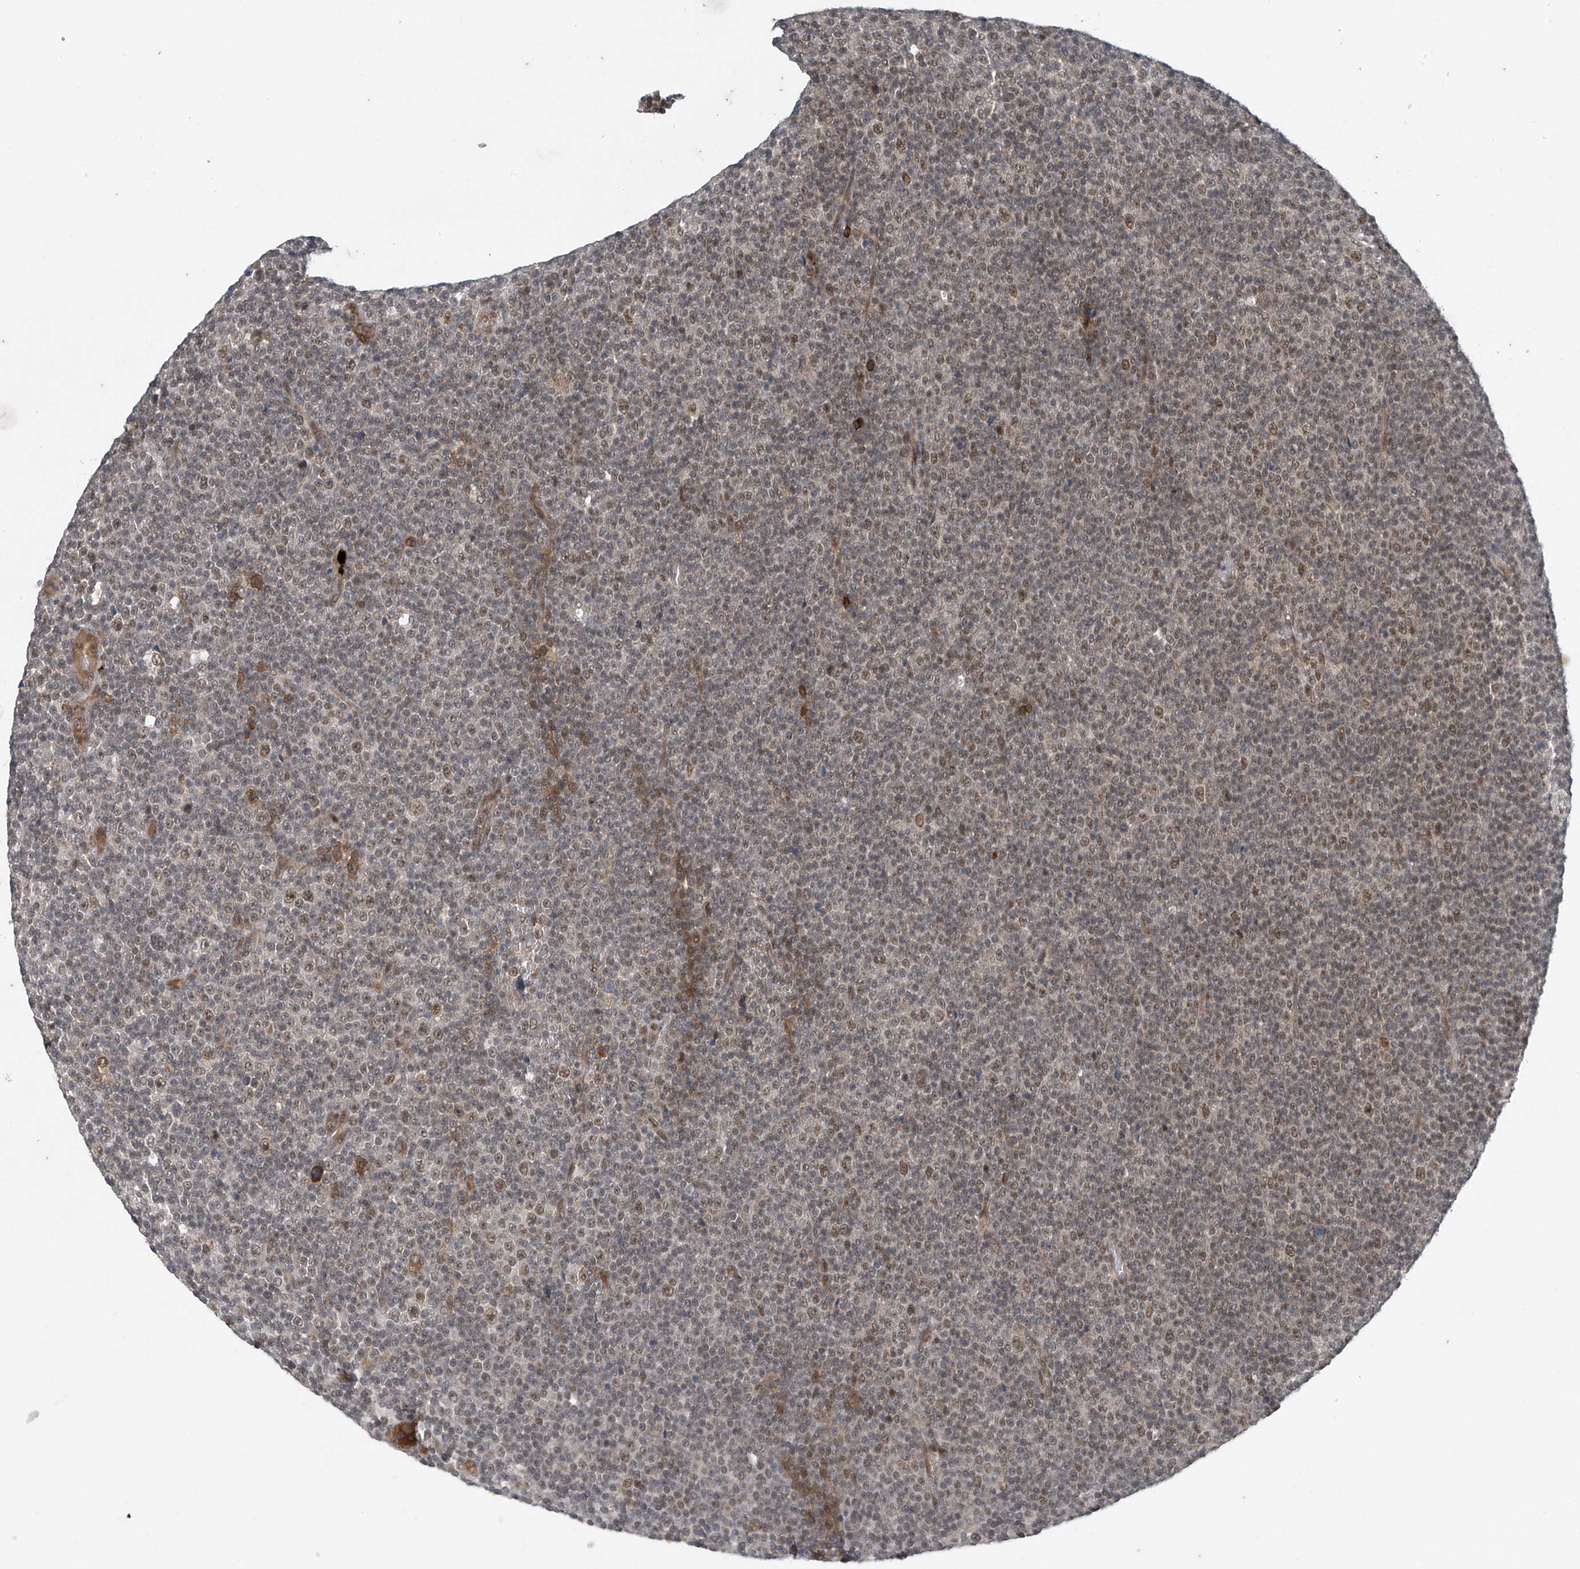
{"staining": {"intensity": "weak", "quantity": "25%-75%", "location": "nuclear"}, "tissue": "lymphoma", "cell_type": "Tumor cells", "image_type": "cancer", "snomed": [{"axis": "morphology", "description": "Malignant lymphoma, non-Hodgkin's type, Low grade"}, {"axis": "topography", "description": "Lymph node"}], "caption": "Weak nuclear positivity for a protein is seen in approximately 25%-75% of tumor cells of lymphoma using IHC.", "gene": "TAF8", "patient": {"sex": "female", "age": 67}}